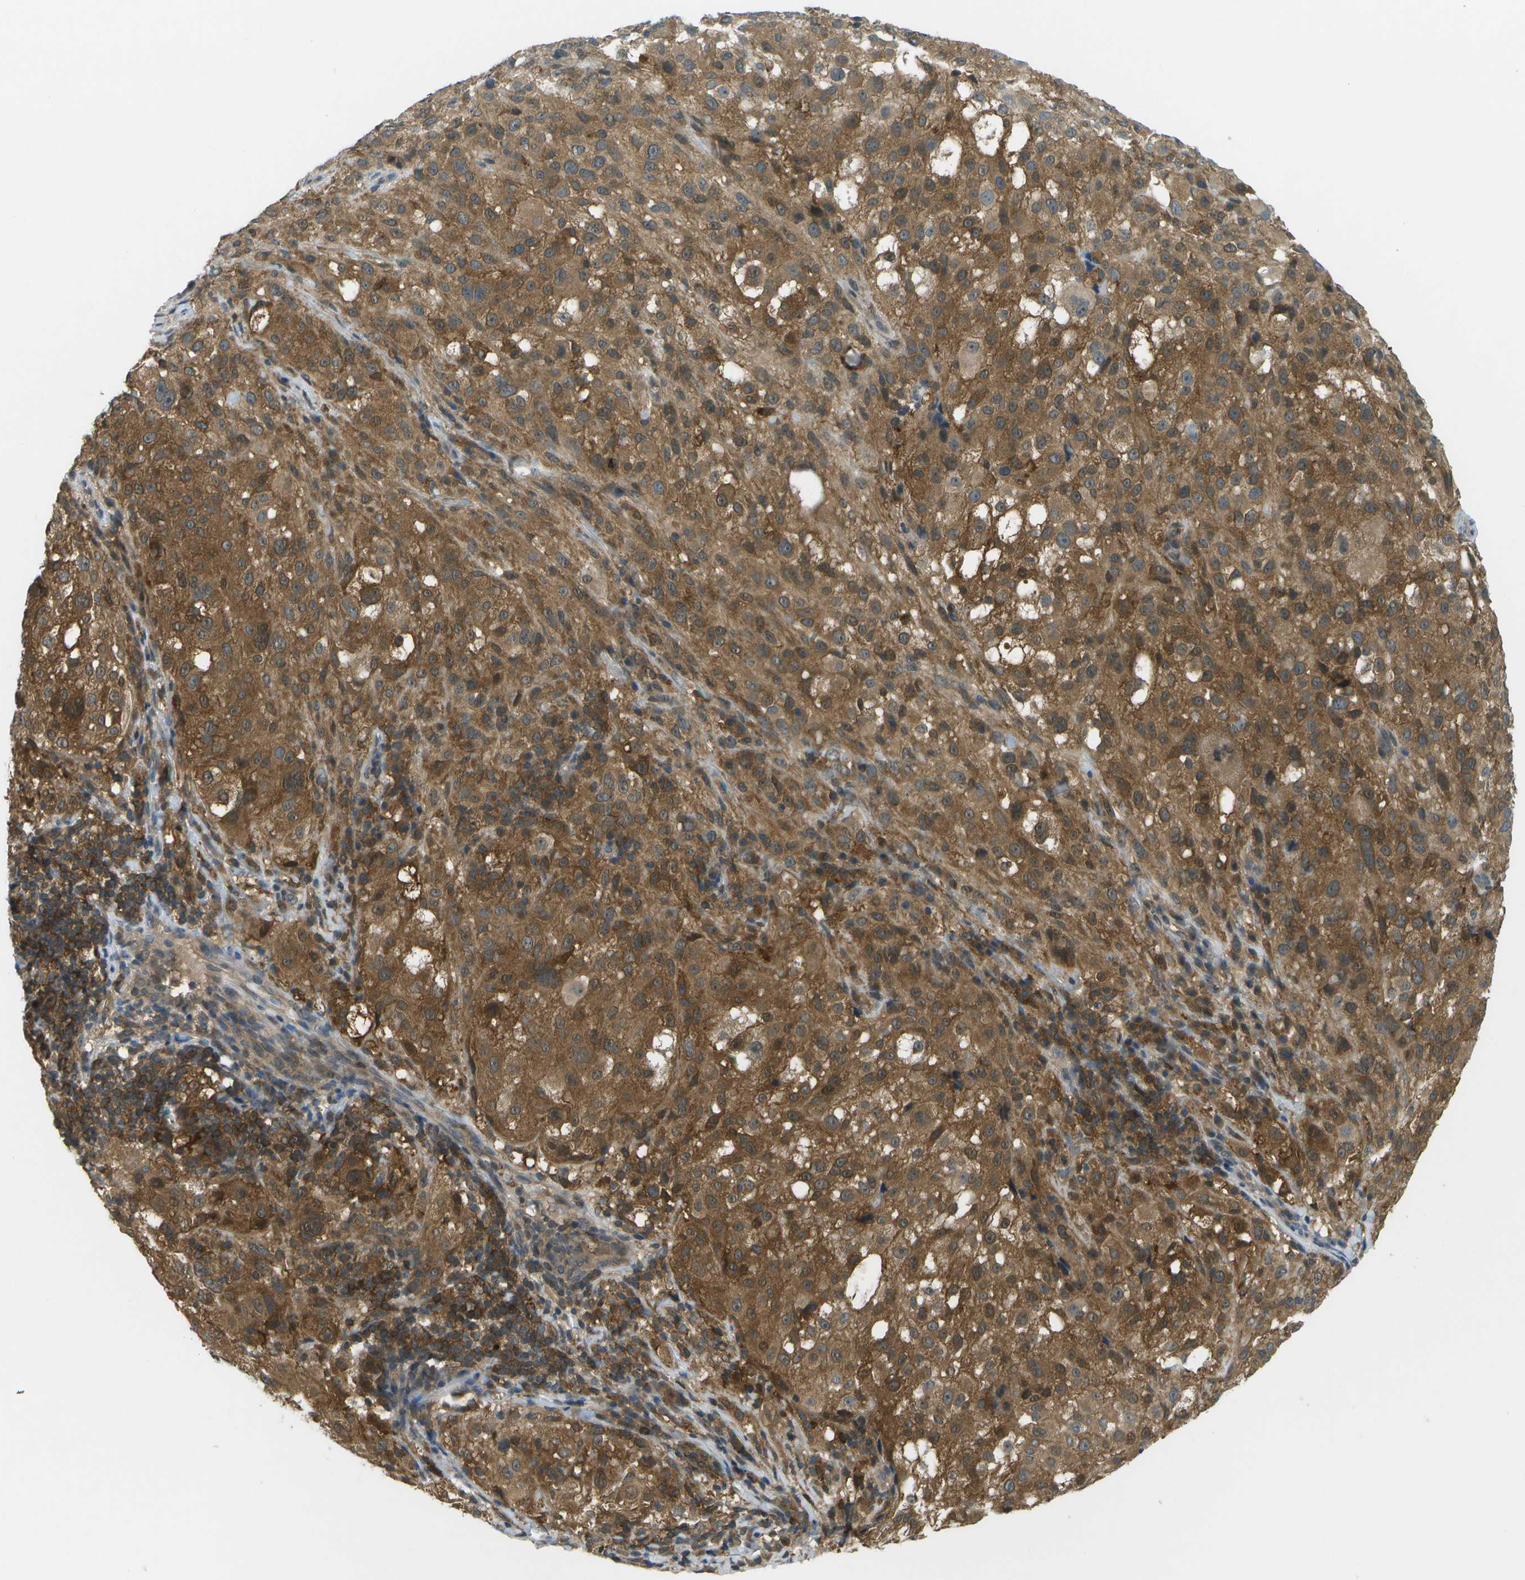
{"staining": {"intensity": "moderate", "quantity": ">75%", "location": "cytoplasmic/membranous"}, "tissue": "melanoma", "cell_type": "Tumor cells", "image_type": "cancer", "snomed": [{"axis": "morphology", "description": "Necrosis, NOS"}, {"axis": "morphology", "description": "Malignant melanoma, NOS"}, {"axis": "topography", "description": "Skin"}], "caption": "This image reveals IHC staining of malignant melanoma, with medium moderate cytoplasmic/membranous expression in approximately >75% of tumor cells.", "gene": "CDH23", "patient": {"sex": "female", "age": 87}}